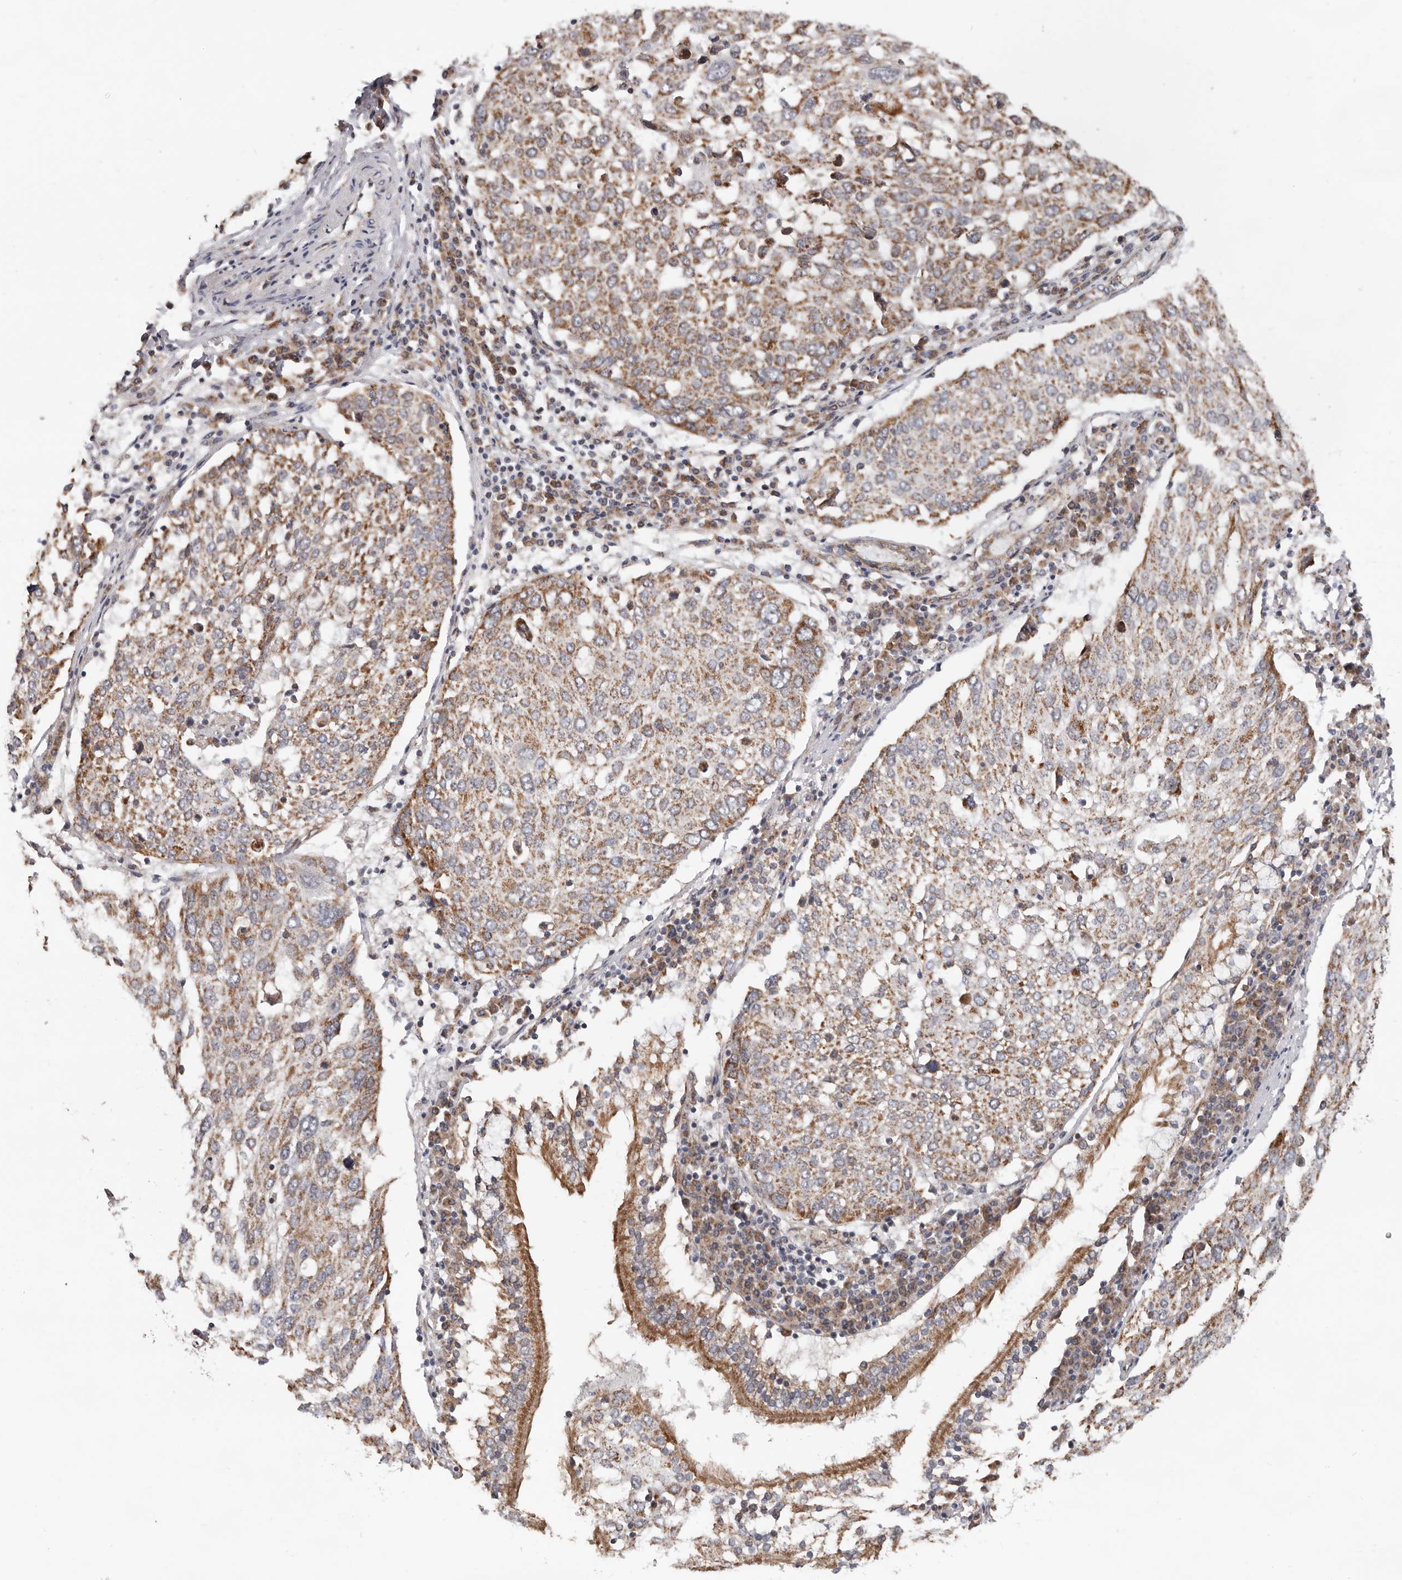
{"staining": {"intensity": "moderate", "quantity": ">75%", "location": "cytoplasmic/membranous"}, "tissue": "lung cancer", "cell_type": "Tumor cells", "image_type": "cancer", "snomed": [{"axis": "morphology", "description": "Squamous cell carcinoma, NOS"}, {"axis": "topography", "description": "Lung"}], "caption": "A medium amount of moderate cytoplasmic/membranous expression is appreciated in approximately >75% of tumor cells in squamous cell carcinoma (lung) tissue.", "gene": "MRPL18", "patient": {"sex": "male", "age": 65}}